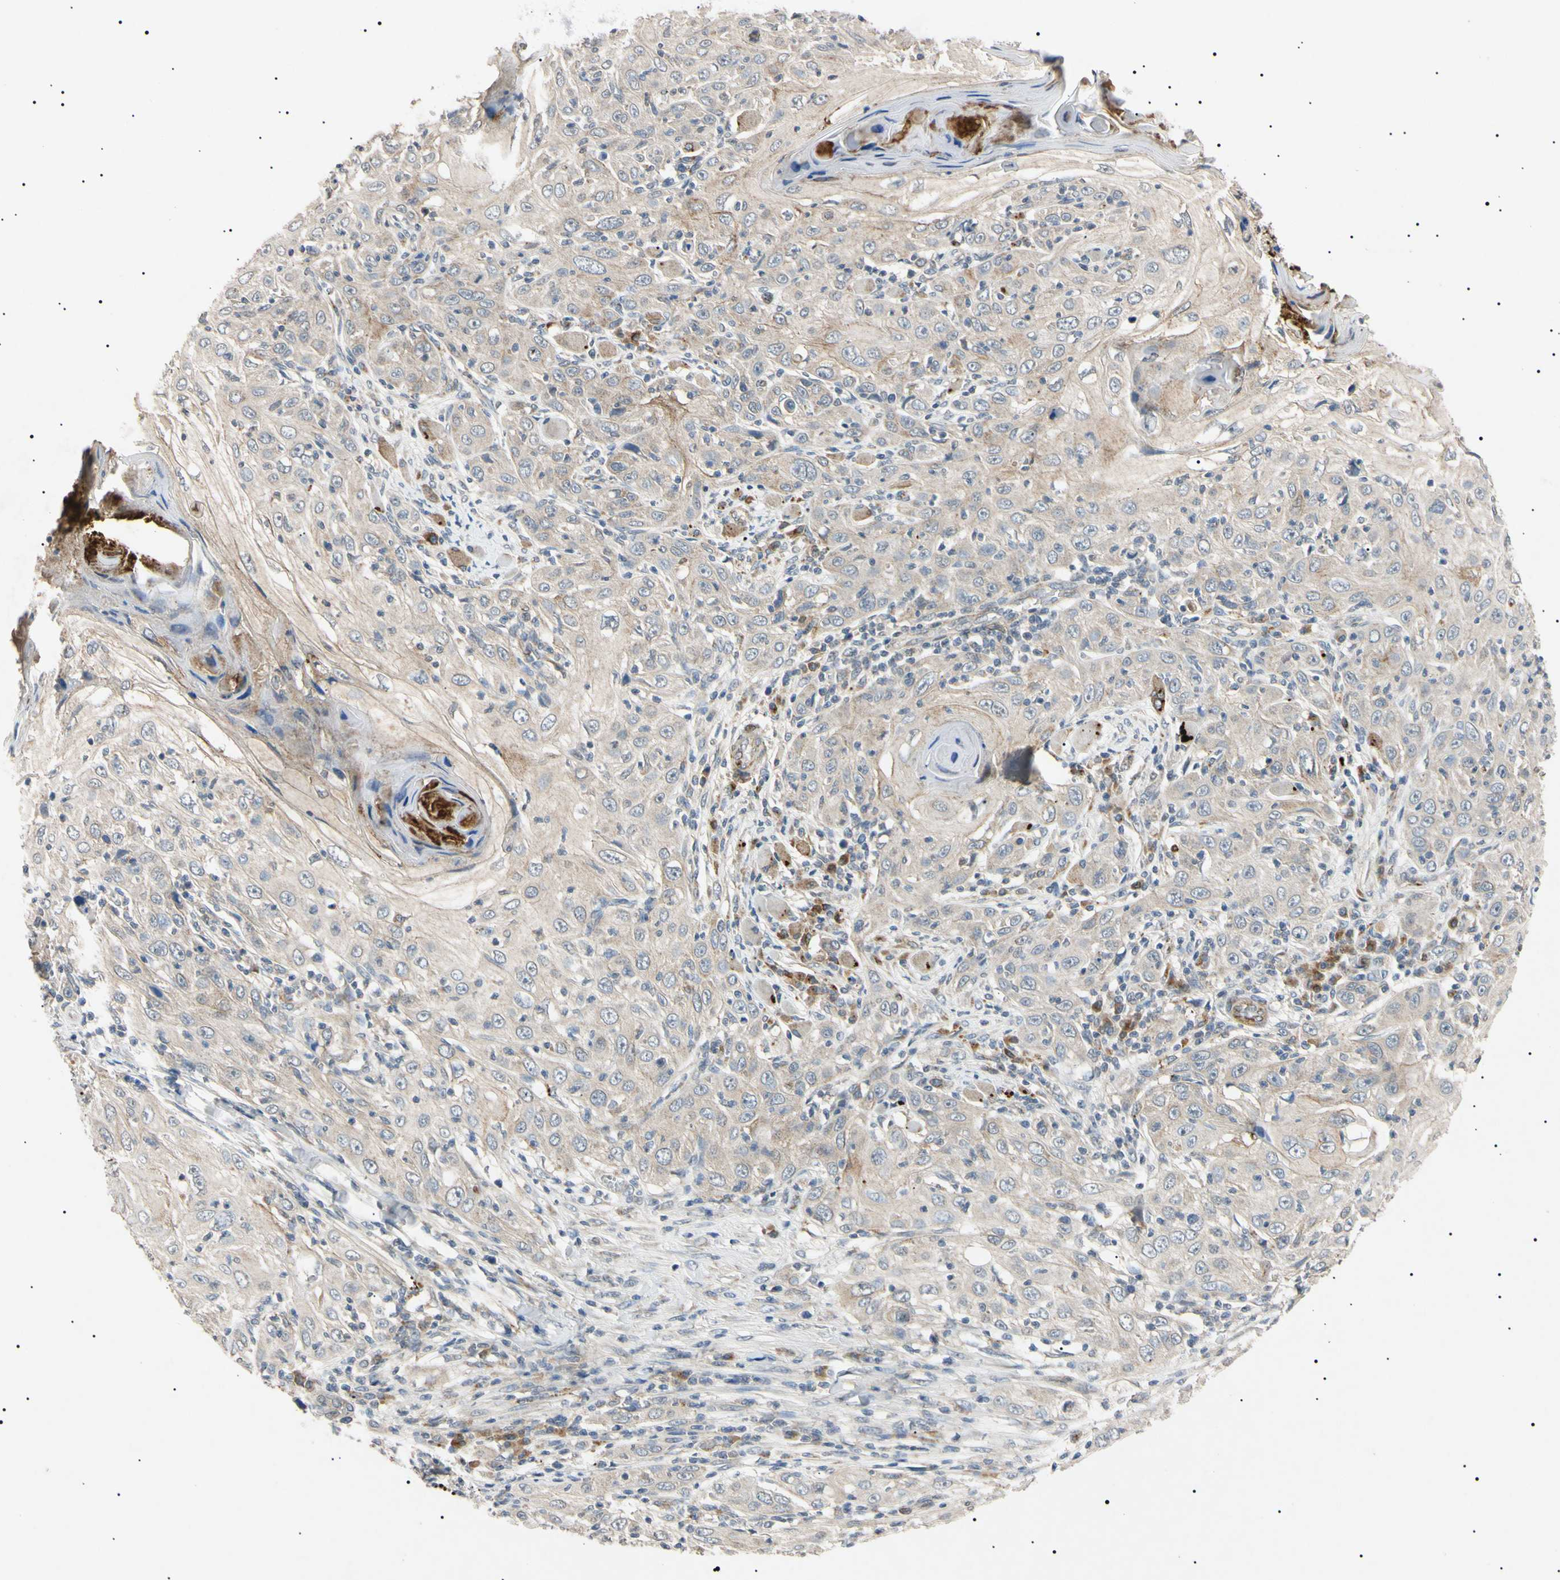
{"staining": {"intensity": "weak", "quantity": "25%-75%", "location": "cytoplasmic/membranous"}, "tissue": "skin cancer", "cell_type": "Tumor cells", "image_type": "cancer", "snomed": [{"axis": "morphology", "description": "Squamous cell carcinoma, NOS"}, {"axis": "topography", "description": "Skin"}], "caption": "An immunohistochemistry (IHC) image of neoplastic tissue is shown. Protein staining in brown shows weak cytoplasmic/membranous positivity in skin squamous cell carcinoma within tumor cells.", "gene": "TUBB4A", "patient": {"sex": "female", "age": 88}}